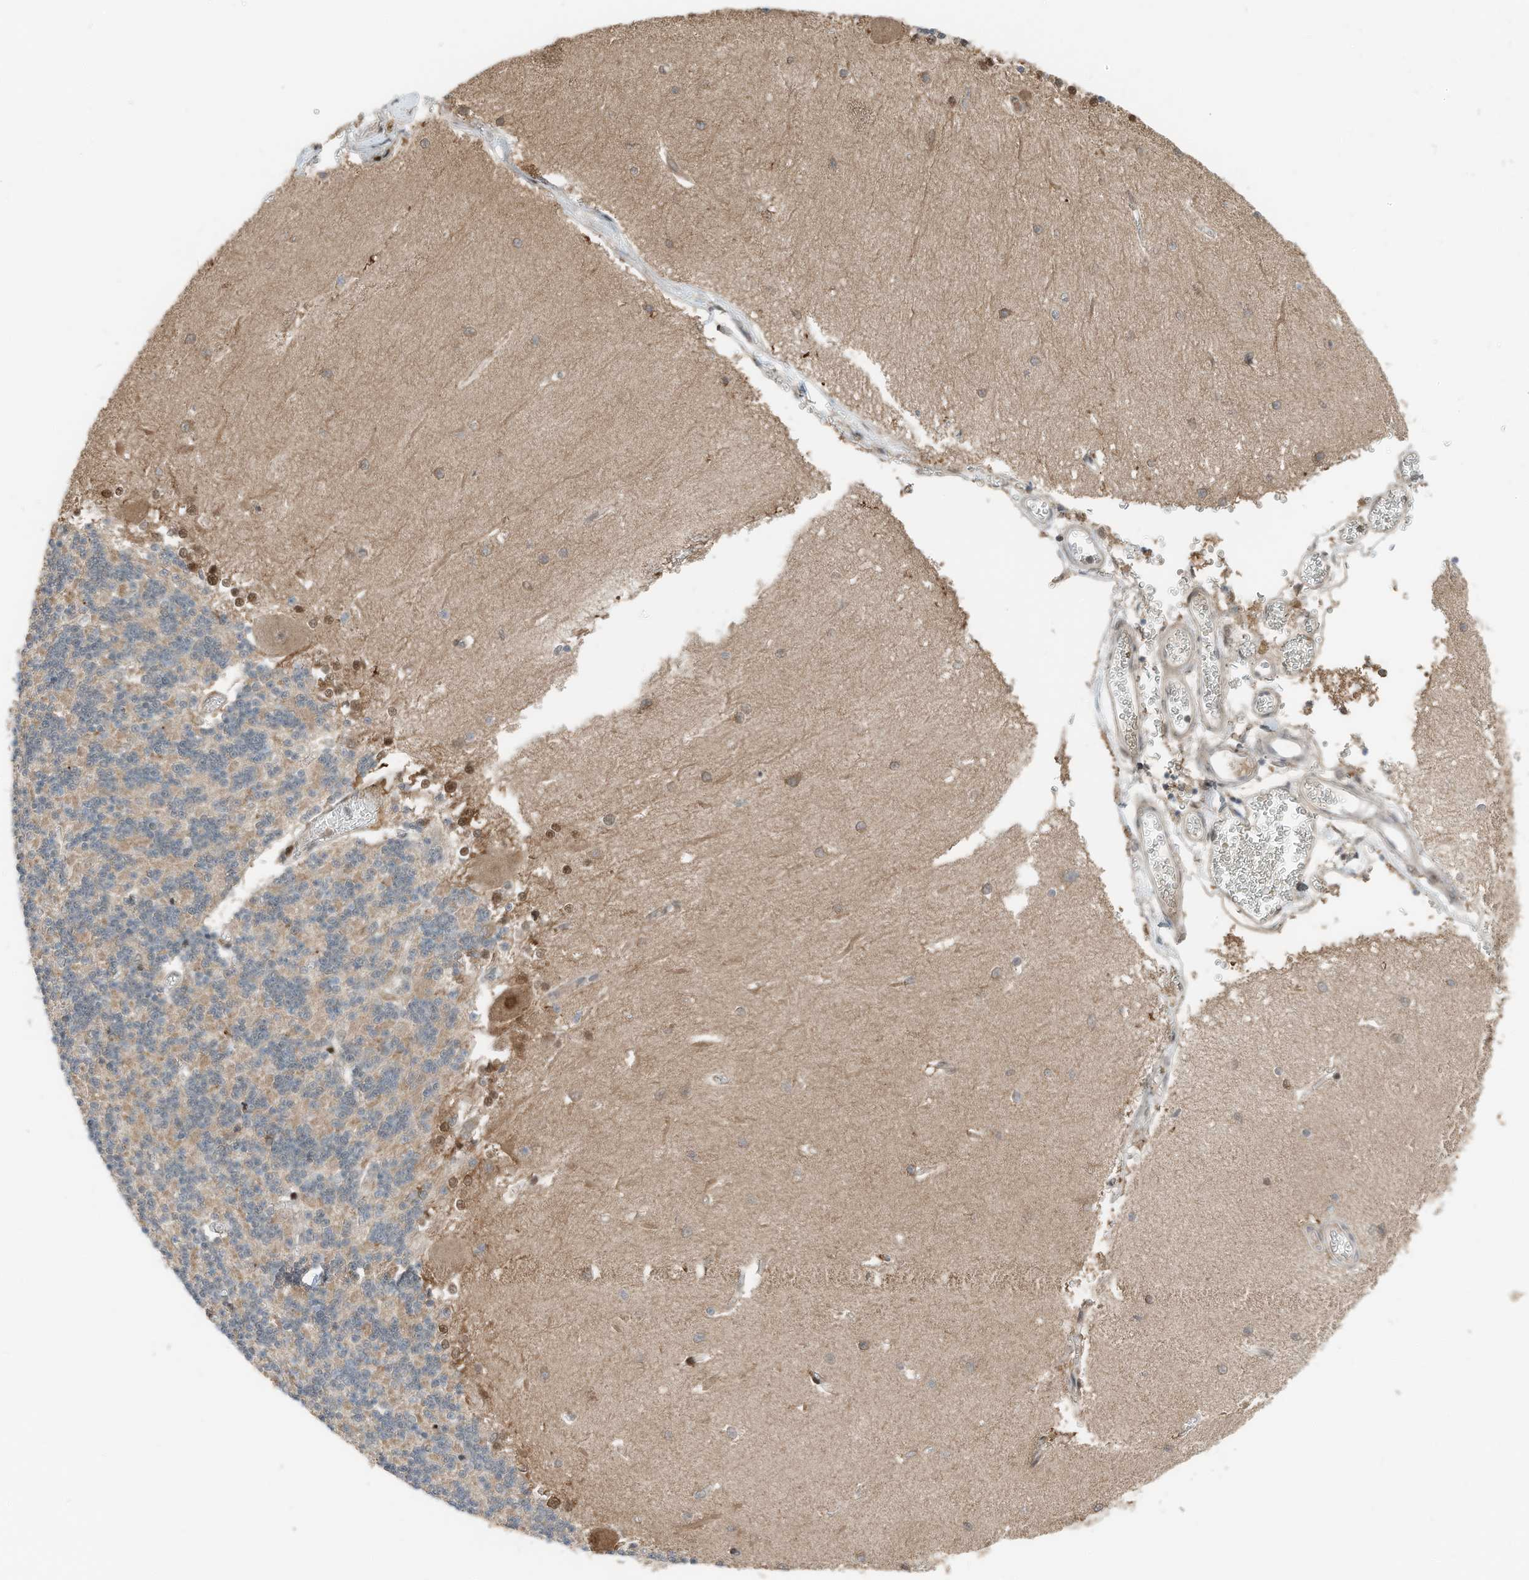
{"staining": {"intensity": "weak", "quantity": "25%-75%", "location": "cytoplasmic/membranous"}, "tissue": "cerebellum", "cell_type": "Cells in granular layer", "image_type": "normal", "snomed": [{"axis": "morphology", "description": "Normal tissue, NOS"}, {"axis": "topography", "description": "Cerebellum"}], "caption": "Immunohistochemistry (IHC) of benign cerebellum exhibits low levels of weak cytoplasmic/membranous staining in about 25%-75% of cells in granular layer.", "gene": "RMND1", "patient": {"sex": "male", "age": 37}}